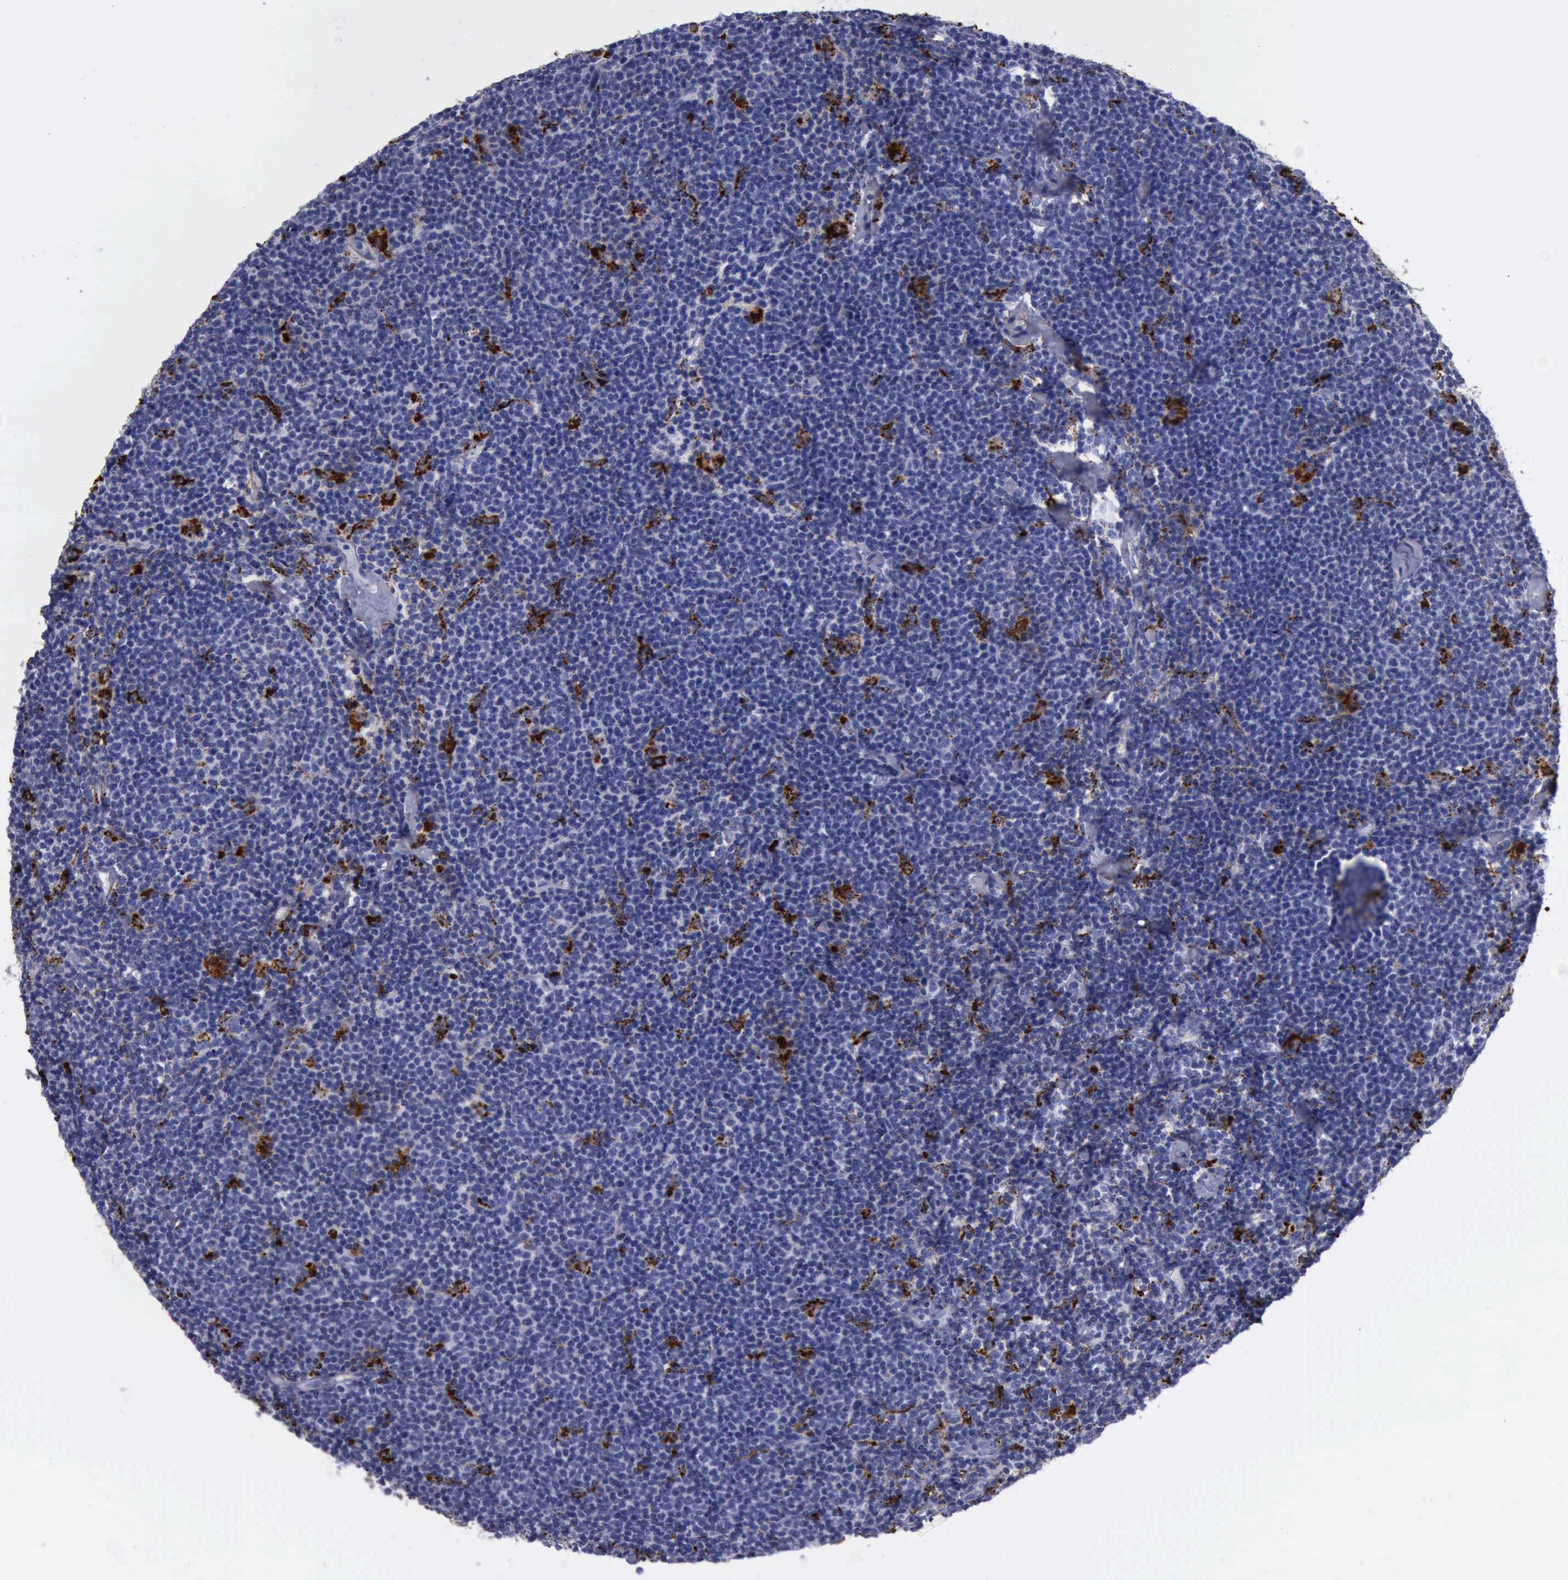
{"staining": {"intensity": "strong", "quantity": "<25%", "location": "cytoplasmic/membranous,nuclear"}, "tissue": "lymphoma", "cell_type": "Tumor cells", "image_type": "cancer", "snomed": [{"axis": "morphology", "description": "Malignant lymphoma, non-Hodgkin's type, Low grade"}, {"axis": "topography", "description": "Lymph node"}], "caption": "Lymphoma stained with DAB (3,3'-diaminobenzidine) IHC exhibits medium levels of strong cytoplasmic/membranous and nuclear staining in approximately <25% of tumor cells. The protein is stained brown, and the nuclei are stained in blue (DAB IHC with brightfield microscopy, high magnification).", "gene": "CTSD", "patient": {"sex": "male", "age": 65}}